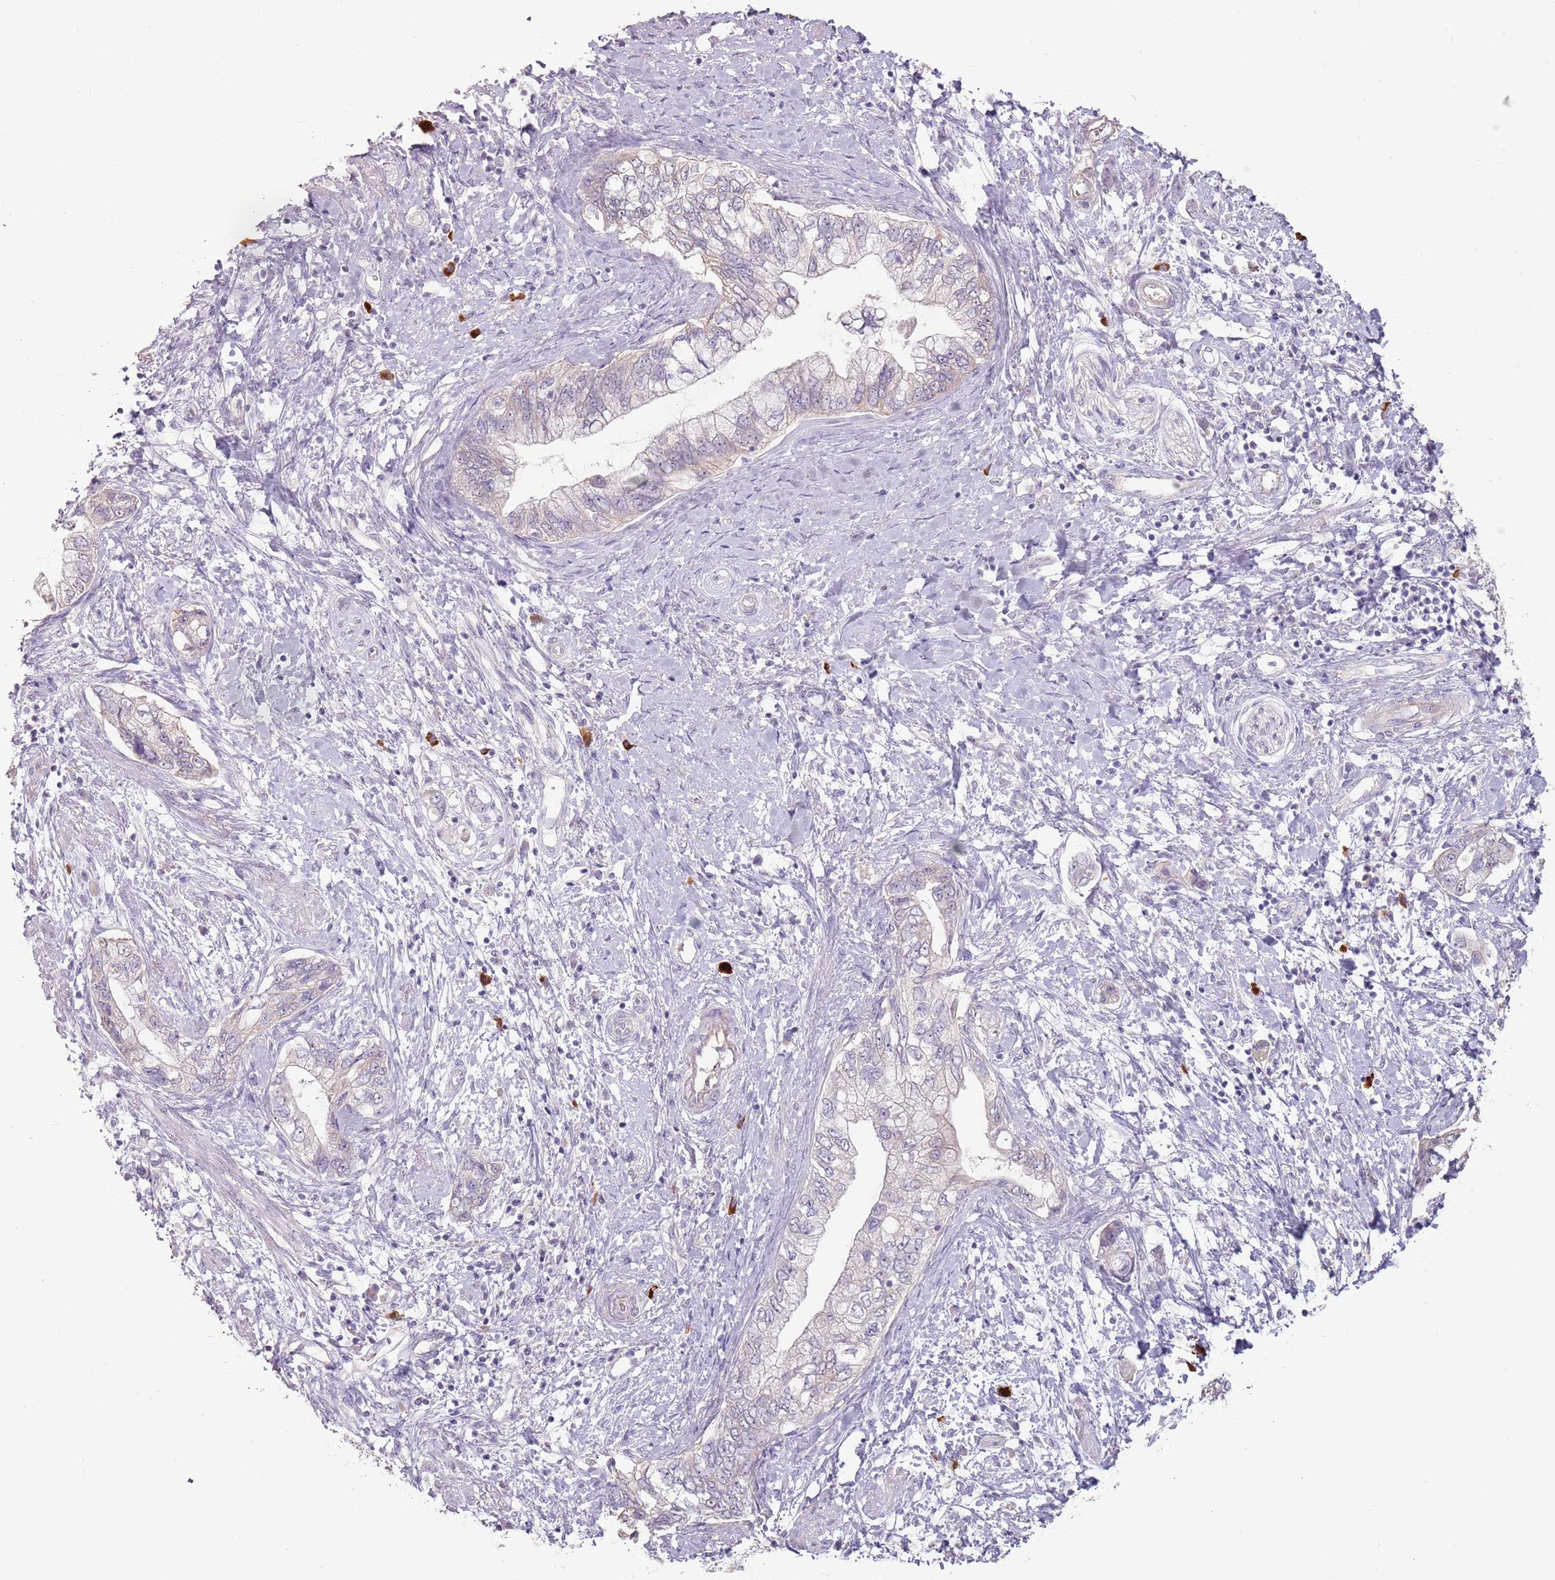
{"staining": {"intensity": "negative", "quantity": "none", "location": "none"}, "tissue": "pancreatic cancer", "cell_type": "Tumor cells", "image_type": "cancer", "snomed": [{"axis": "morphology", "description": "Adenocarcinoma, NOS"}, {"axis": "topography", "description": "Pancreas"}], "caption": "IHC histopathology image of human pancreatic cancer (adenocarcinoma) stained for a protein (brown), which shows no expression in tumor cells.", "gene": "STYK1", "patient": {"sex": "female", "age": 73}}